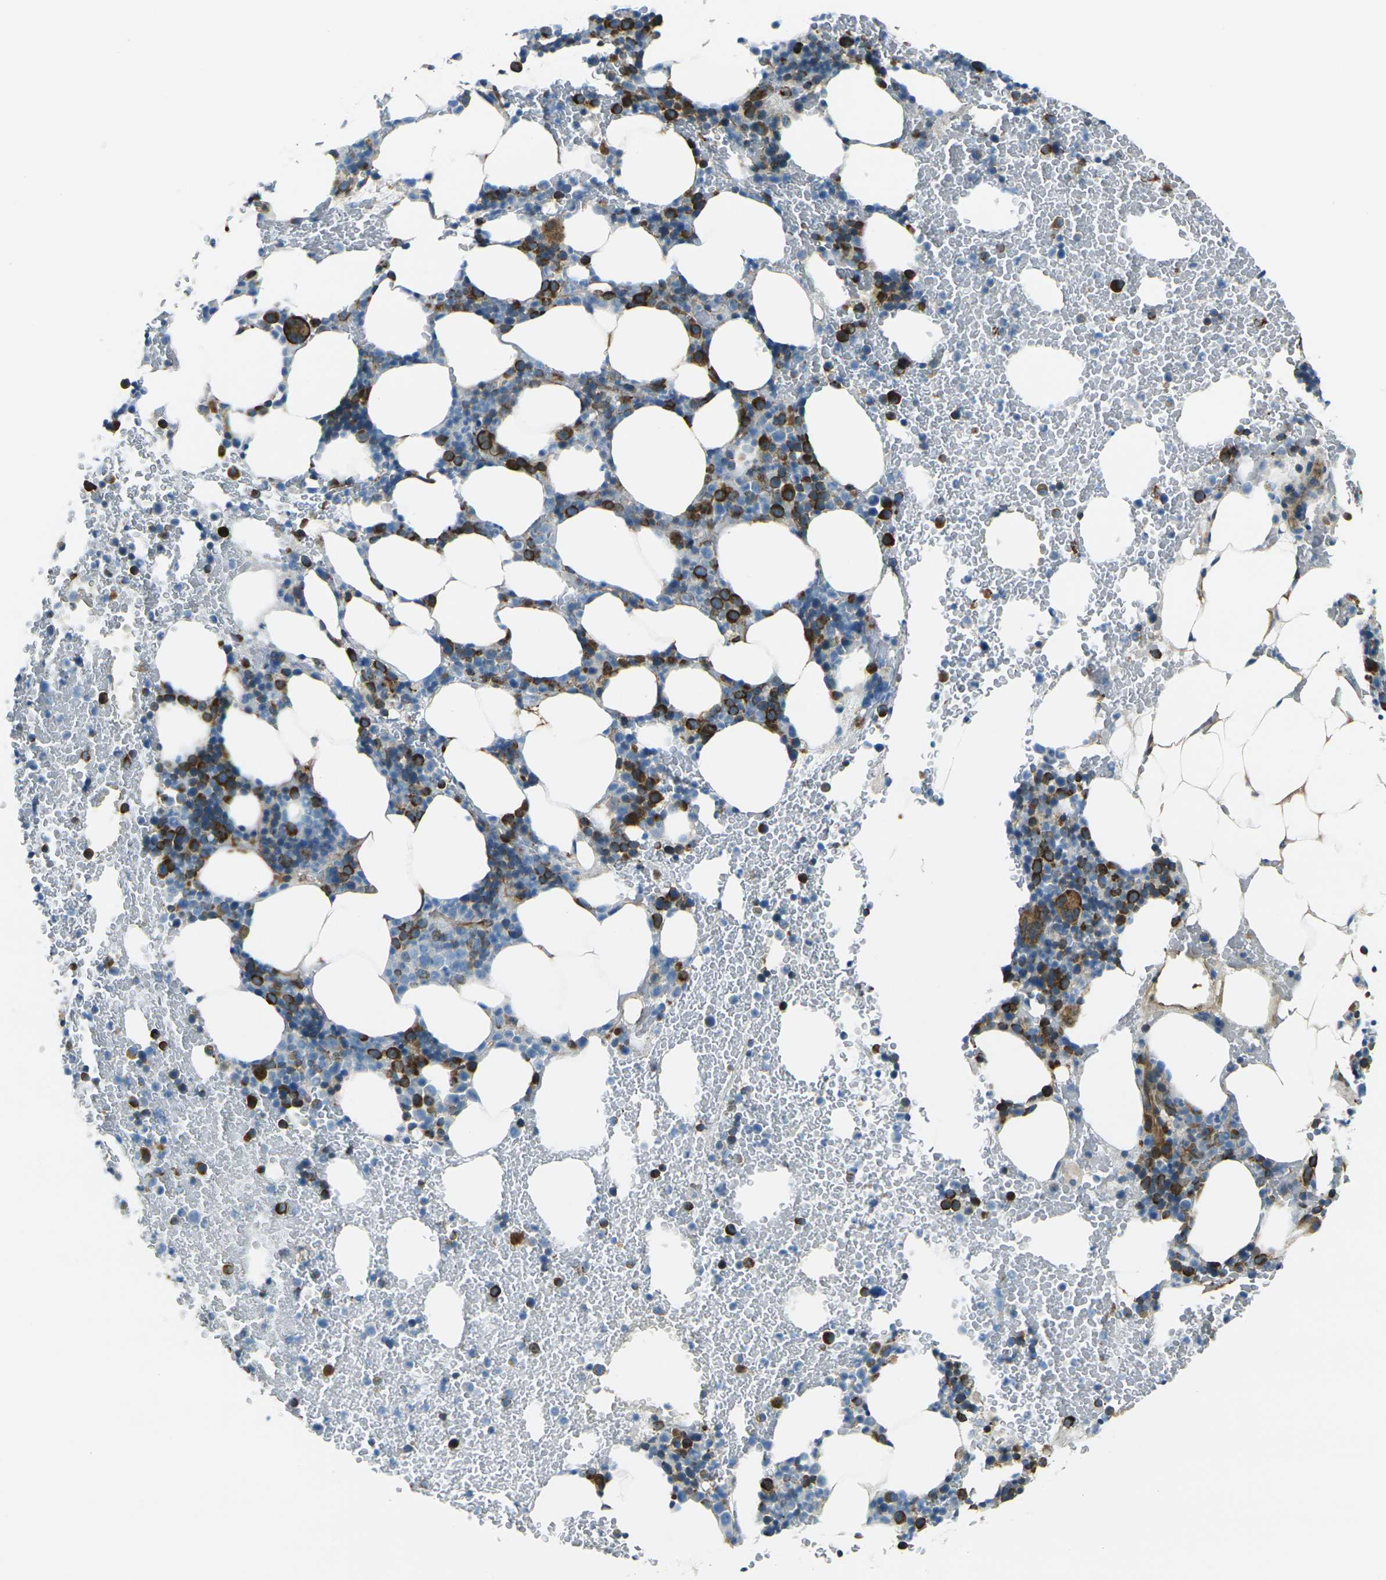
{"staining": {"intensity": "strong", "quantity": "25%-75%", "location": "cytoplasmic/membranous"}, "tissue": "bone marrow", "cell_type": "Hematopoietic cells", "image_type": "normal", "snomed": [{"axis": "morphology", "description": "Normal tissue, NOS"}, {"axis": "morphology", "description": "Inflammation, NOS"}, {"axis": "topography", "description": "Bone marrow"}], "caption": "An IHC photomicrograph of benign tissue is shown. Protein staining in brown highlights strong cytoplasmic/membranous positivity in bone marrow within hematopoietic cells.", "gene": "CELSR2", "patient": {"sex": "female", "age": 70}}